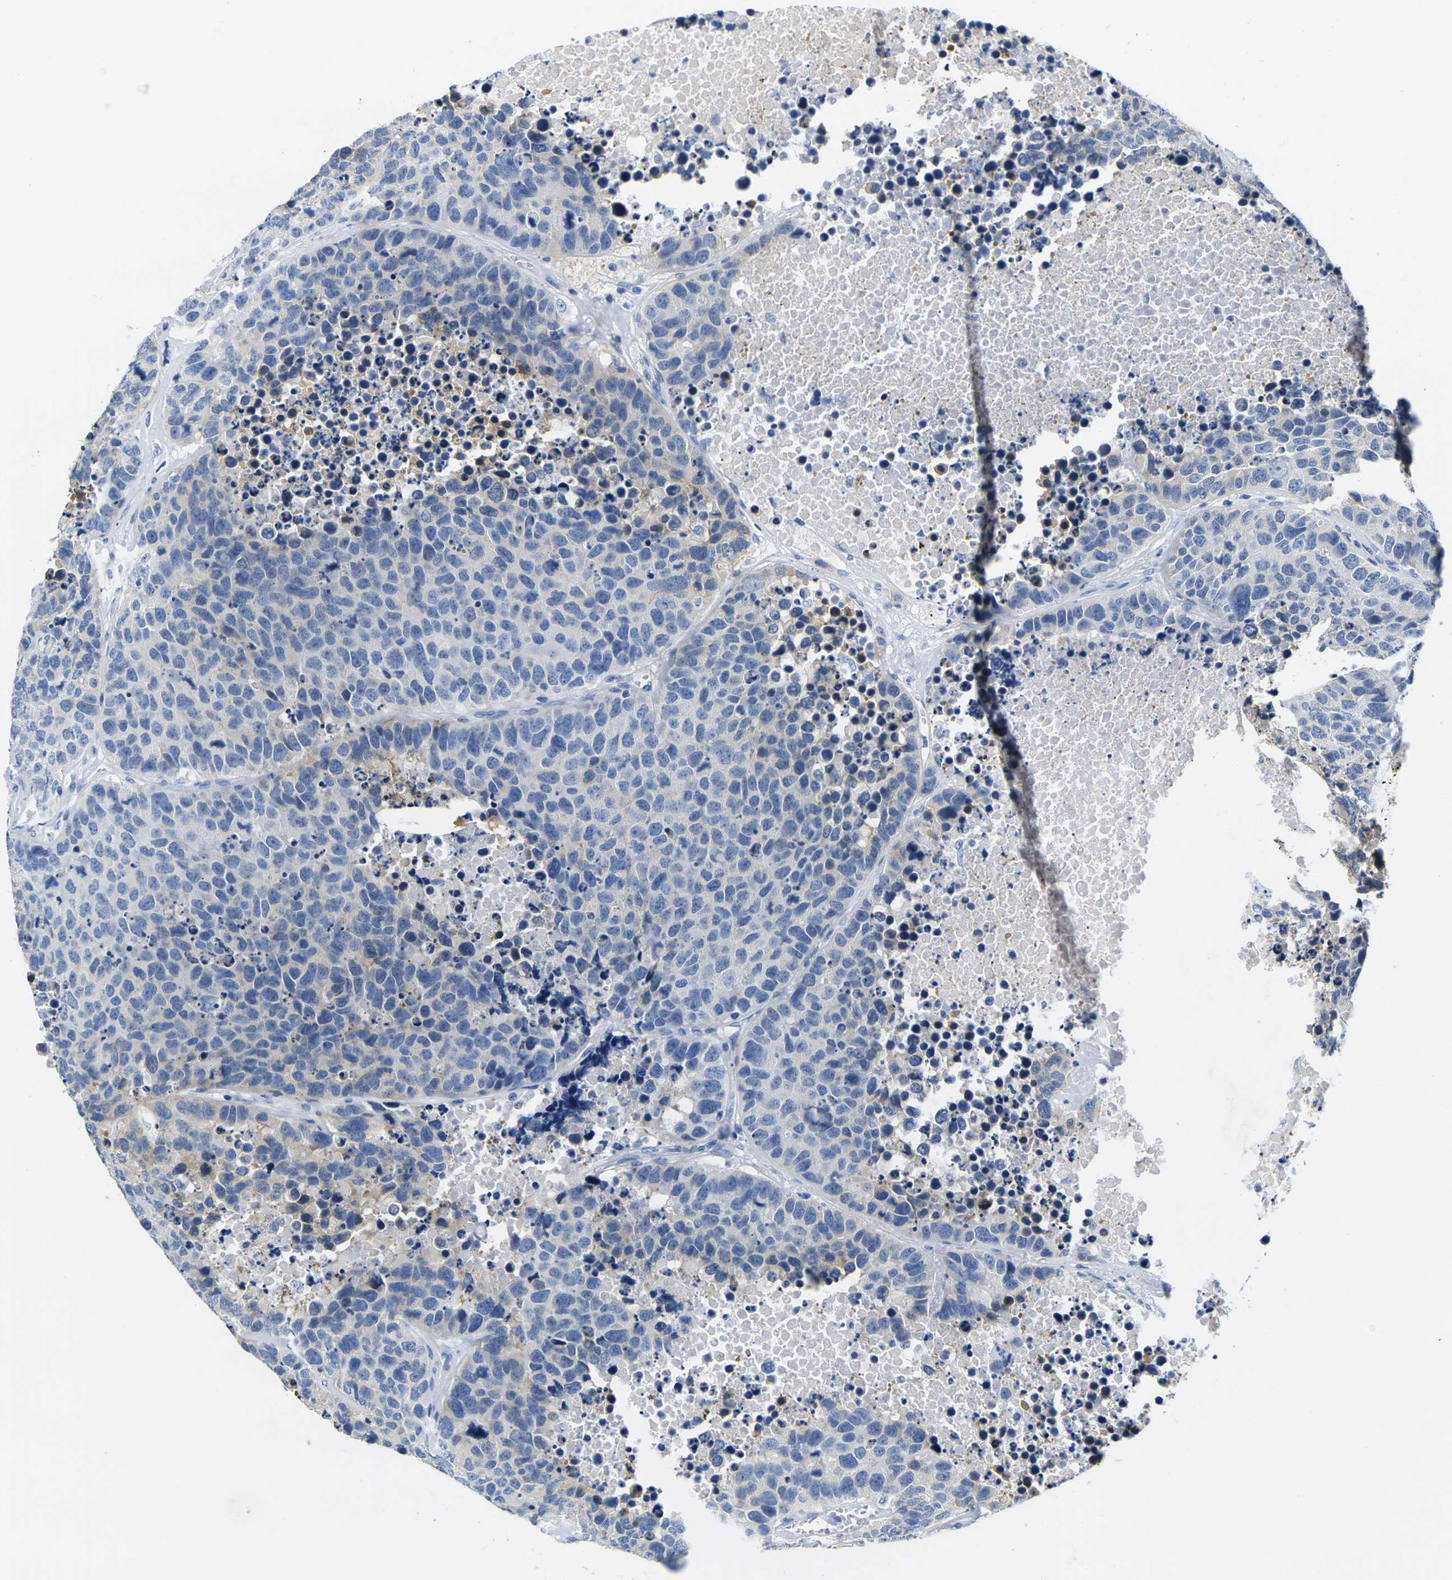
{"staining": {"intensity": "negative", "quantity": "none", "location": "none"}, "tissue": "carcinoid", "cell_type": "Tumor cells", "image_type": "cancer", "snomed": [{"axis": "morphology", "description": "Carcinoid, malignant, NOS"}, {"axis": "topography", "description": "Lung"}], "caption": "Micrograph shows no protein expression in tumor cells of malignant carcinoid tissue.", "gene": "NOCT", "patient": {"sex": "male", "age": 60}}